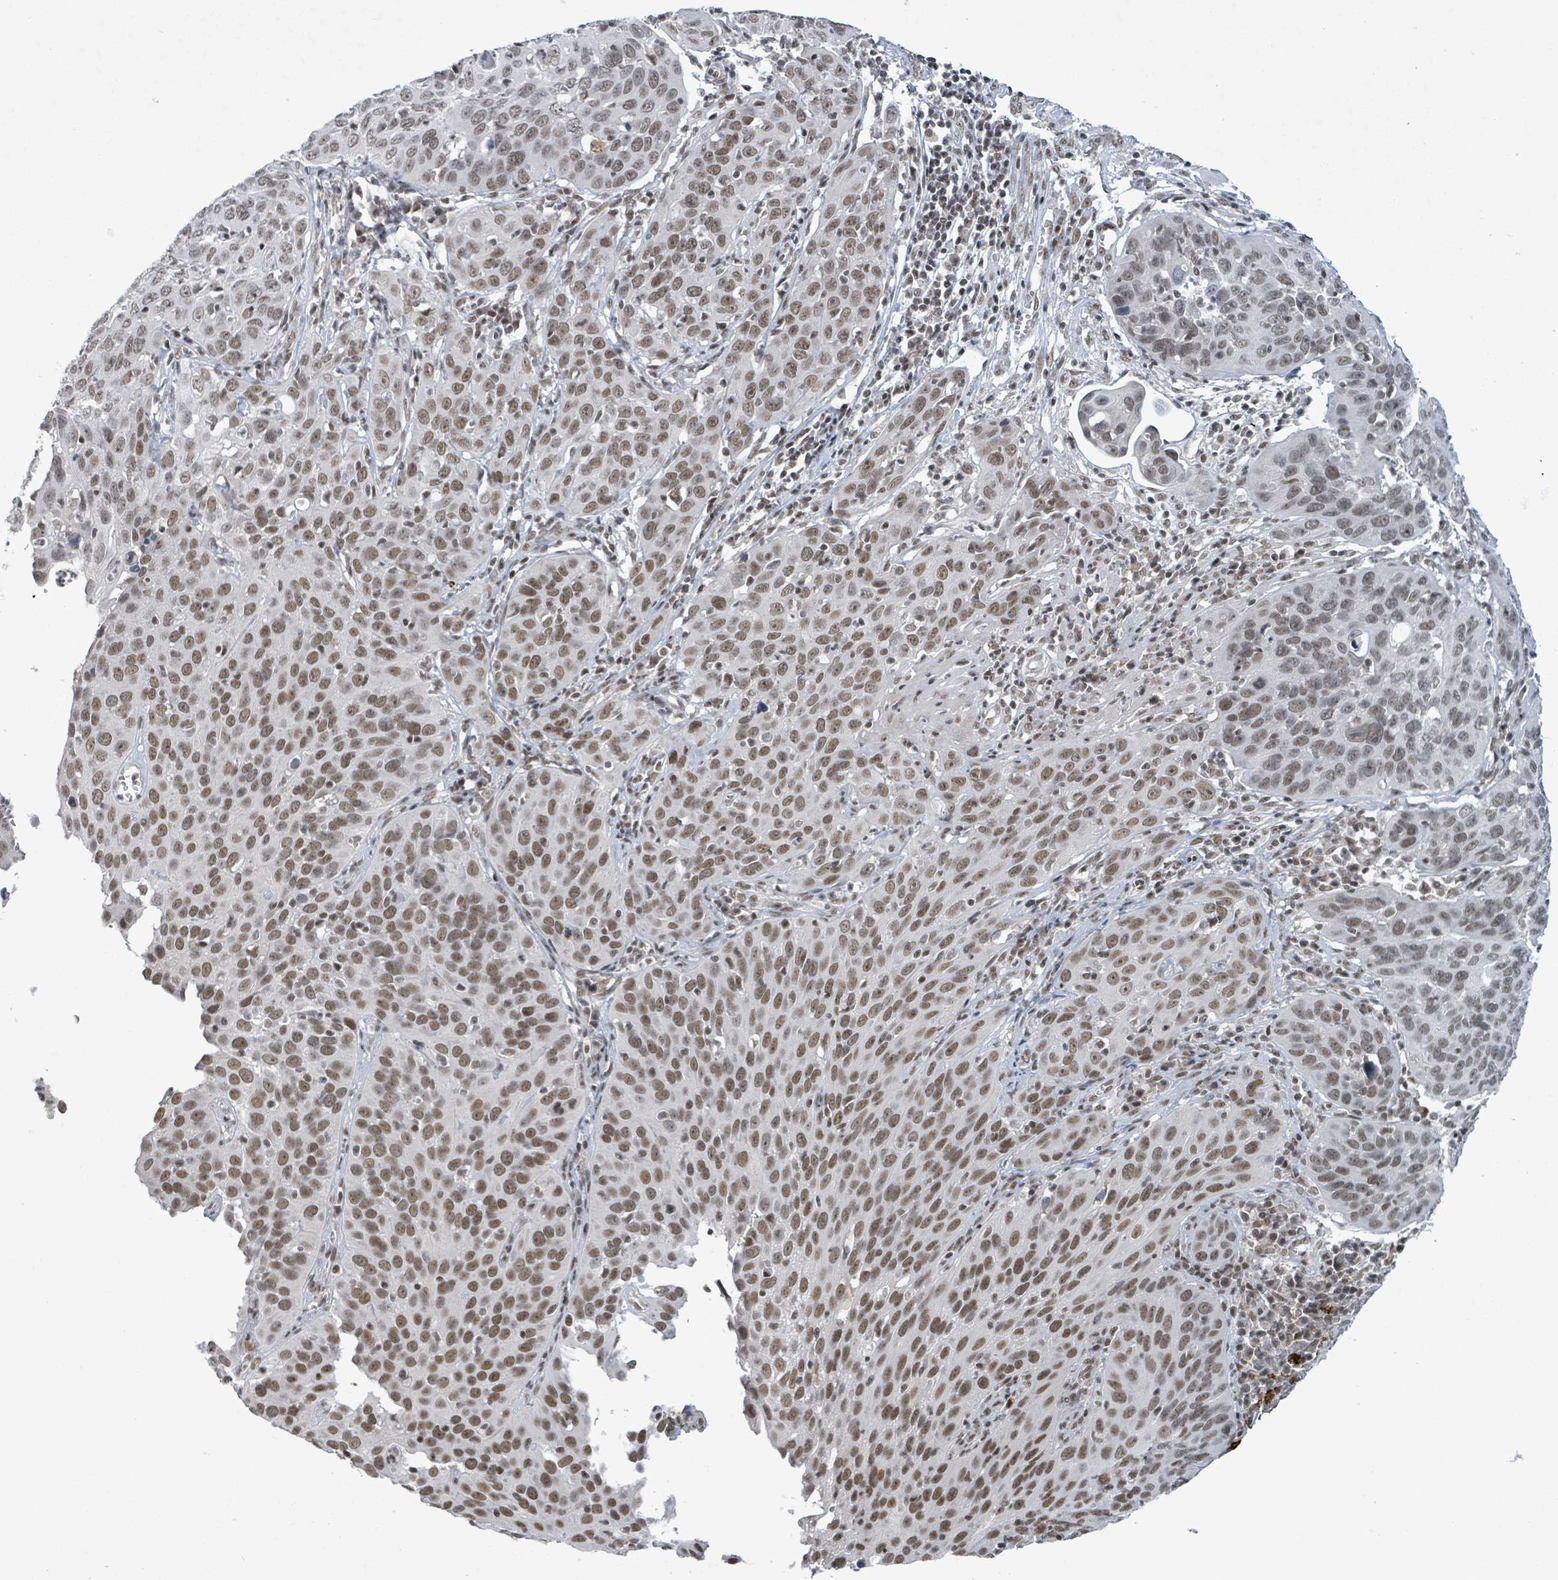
{"staining": {"intensity": "moderate", "quantity": ">75%", "location": "nuclear"}, "tissue": "cervical cancer", "cell_type": "Tumor cells", "image_type": "cancer", "snomed": [{"axis": "morphology", "description": "Squamous cell carcinoma, NOS"}, {"axis": "topography", "description": "Cervix"}], "caption": "DAB immunohistochemical staining of human squamous cell carcinoma (cervical) displays moderate nuclear protein positivity in about >75% of tumor cells.", "gene": "BANP", "patient": {"sex": "female", "age": 36}}